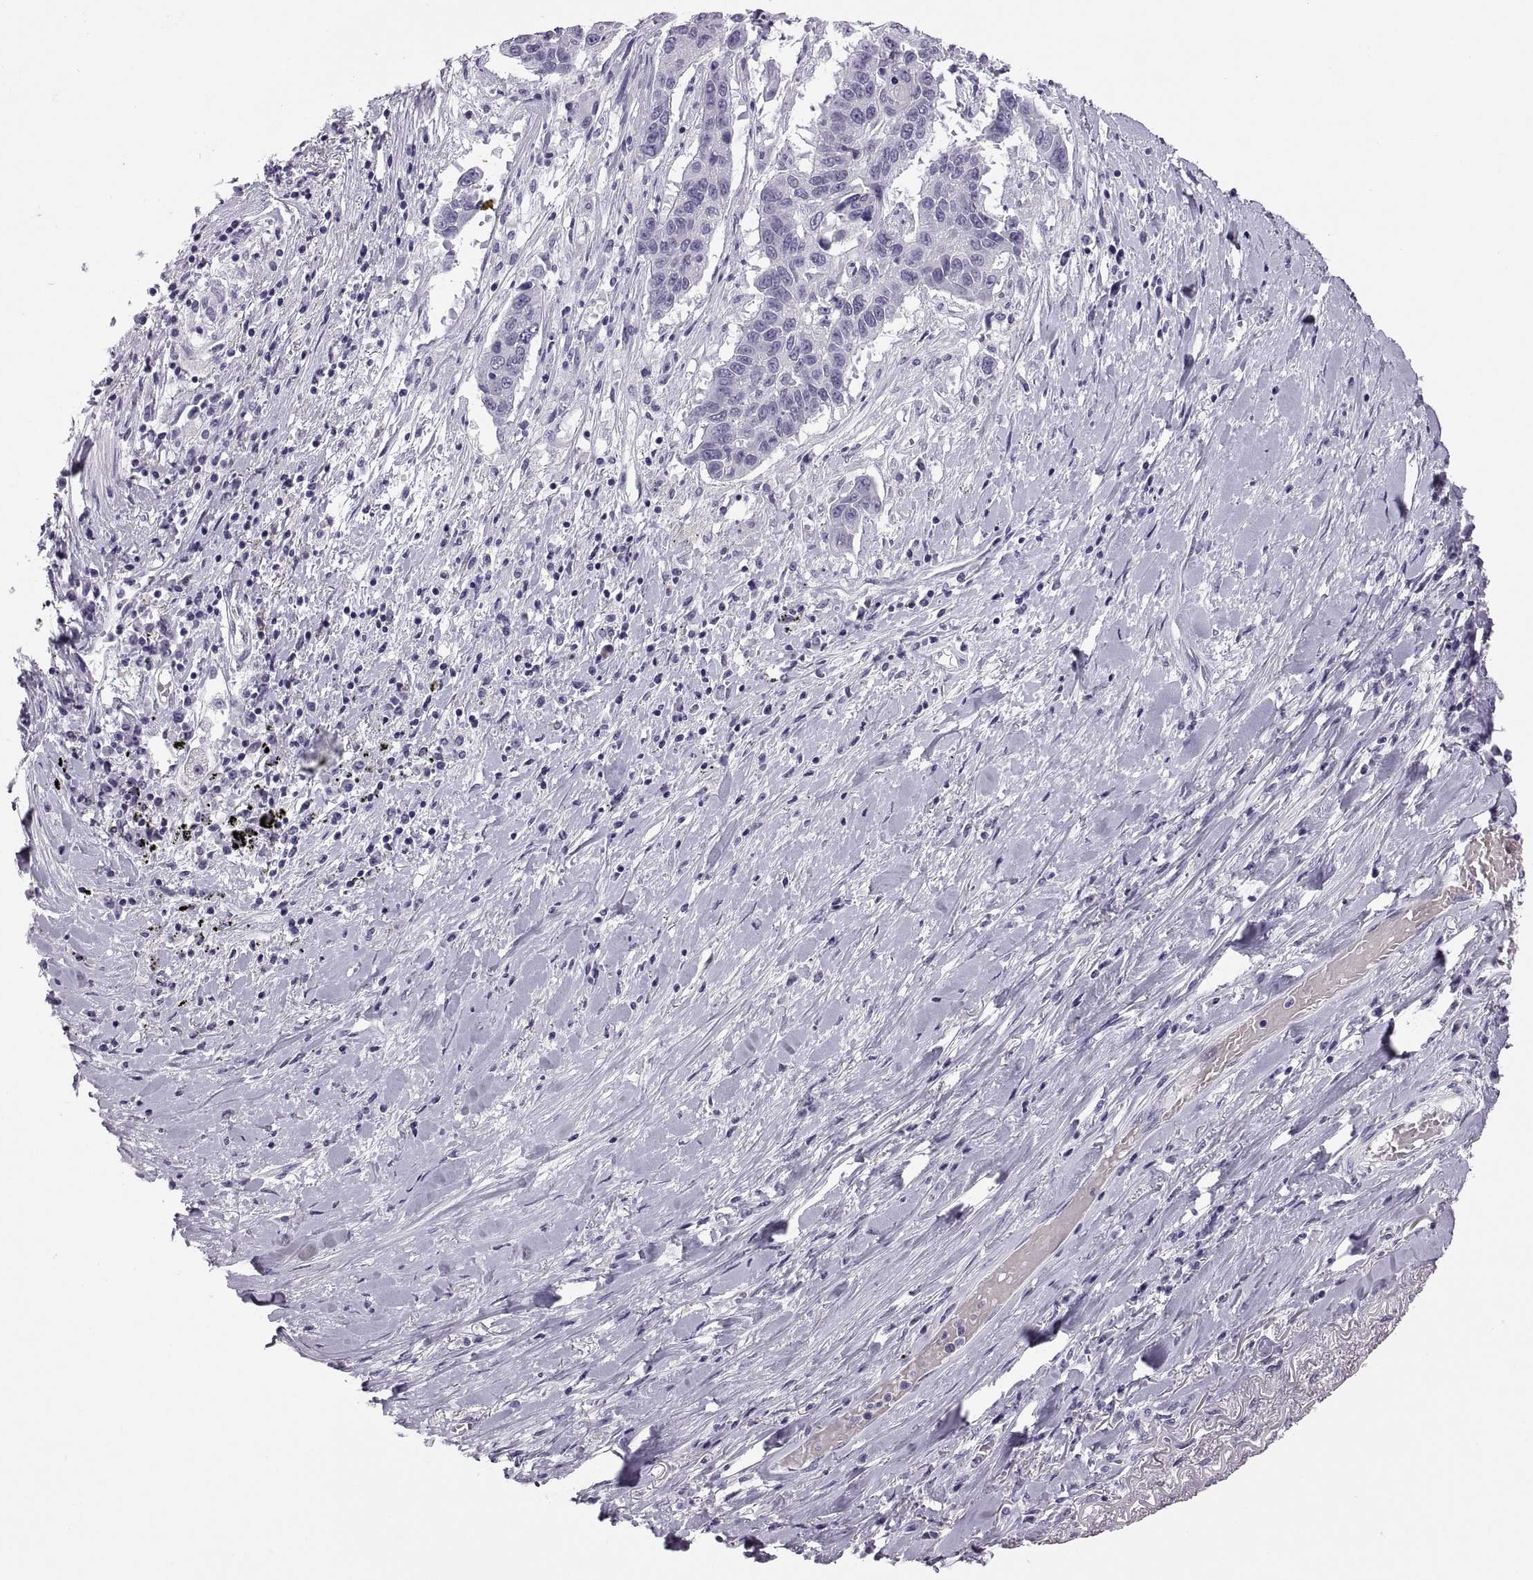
{"staining": {"intensity": "negative", "quantity": "none", "location": "none"}, "tissue": "lung cancer", "cell_type": "Tumor cells", "image_type": "cancer", "snomed": [{"axis": "morphology", "description": "Squamous cell carcinoma, NOS"}, {"axis": "topography", "description": "Lung"}], "caption": "IHC of human lung squamous cell carcinoma reveals no expression in tumor cells.", "gene": "QRICH2", "patient": {"sex": "male", "age": 73}}